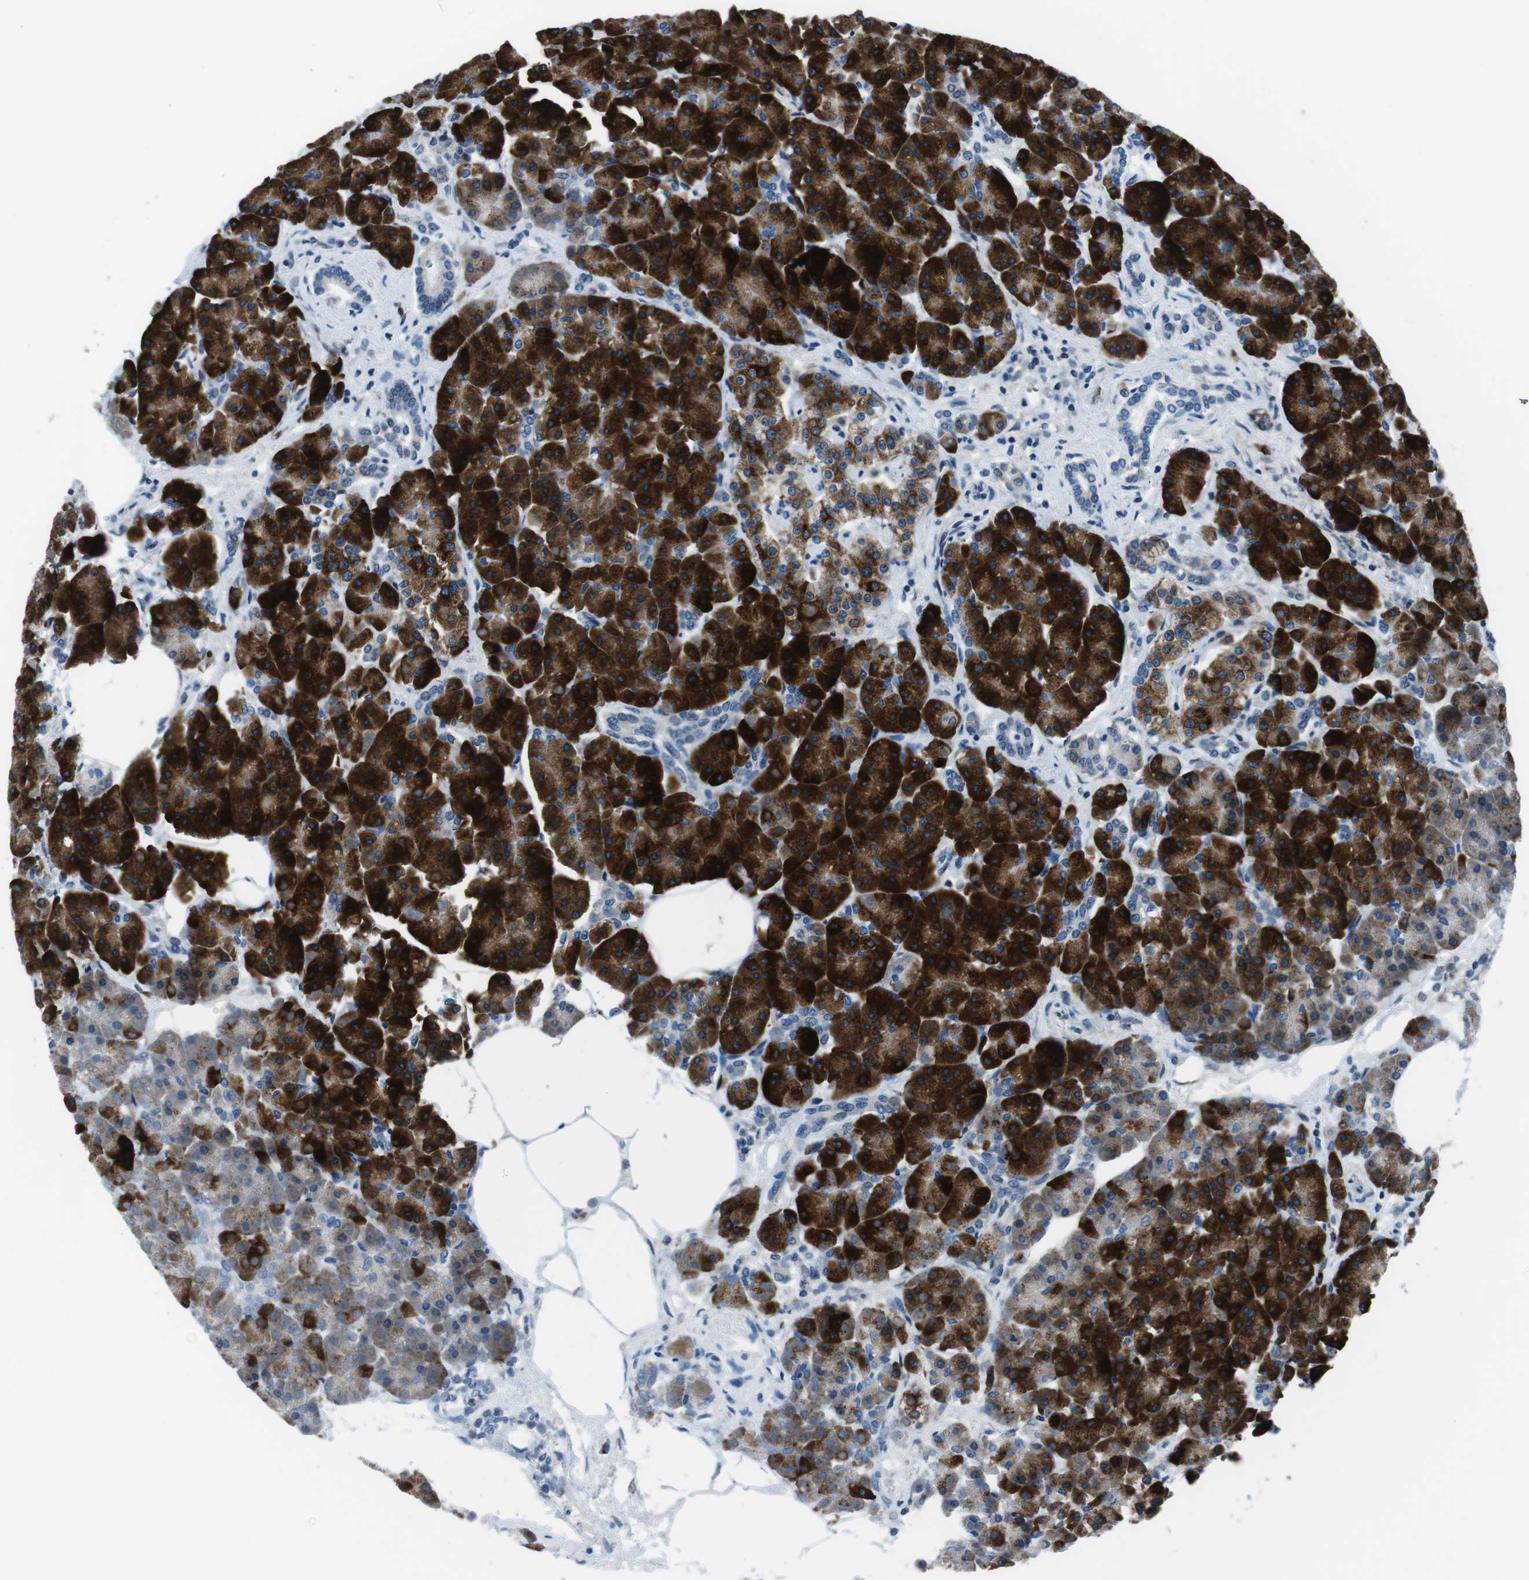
{"staining": {"intensity": "strong", "quantity": ">75%", "location": "cytoplasmic/membranous"}, "tissue": "pancreas", "cell_type": "Exocrine glandular cells", "image_type": "normal", "snomed": [{"axis": "morphology", "description": "Normal tissue, NOS"}, {"axis": "topography", "description": "Pancreas"}], "caption": "IHC photomicrograph of benign human pancreas stained for a protein (brown), which exhibits high levels of strong cytoplasmic/membranous positivity in approximately >75% of exocrine glandular cells.", "gene": "NUCB2", "patient": {"sex": "female", "age": 70}}